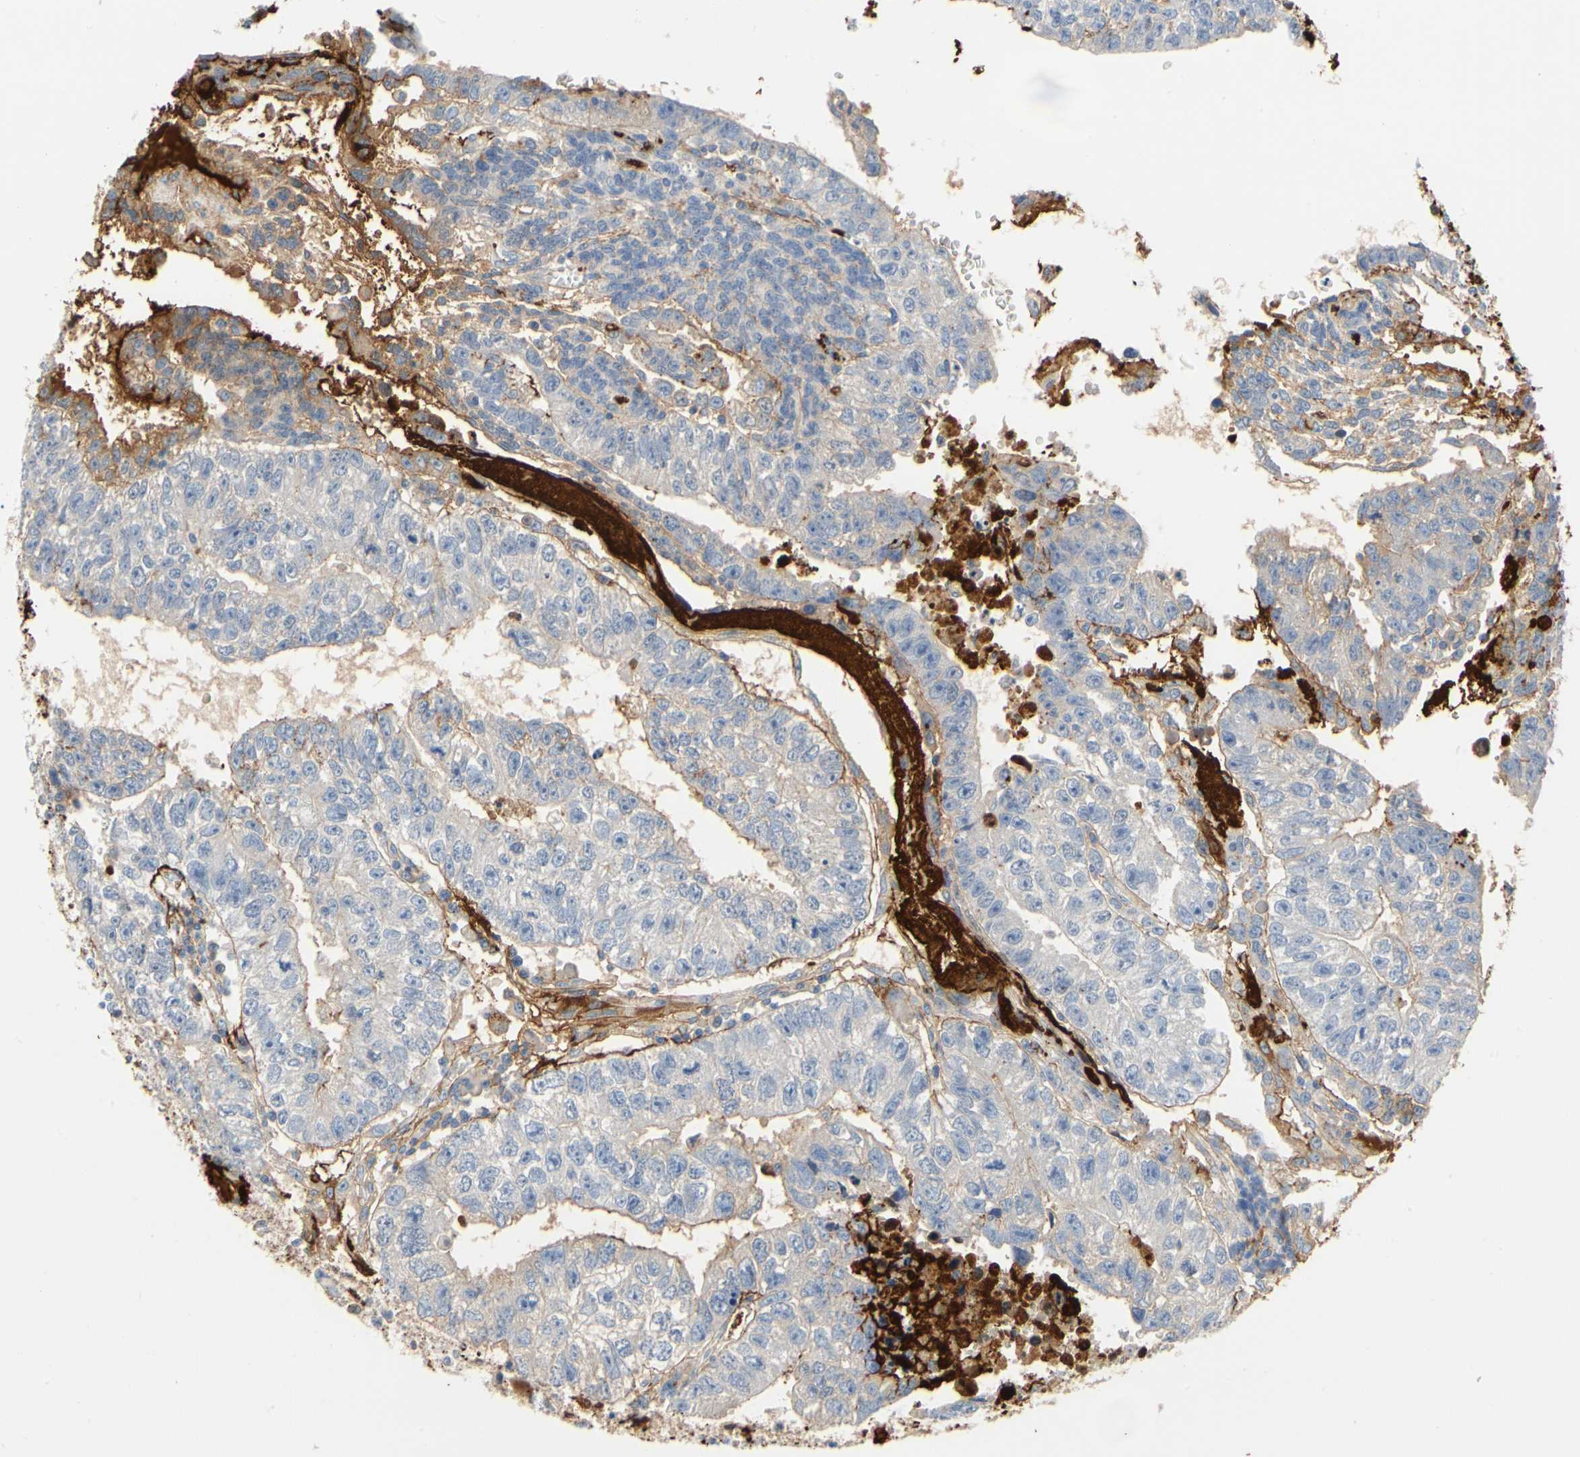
{"staining": {"intensity": "negative", "quantity": "none", "location": "none"}, "tissue": "testis cancer", "cell_type": "Tumor cells", "image_type": "cancer", "snomed": [{"axis": "morphology", "description": "Seminoma, NOS"}, {"axis": "morphology", "description": "Carcinoma, Embryonal, NOS"}, {"axis": "topography", "description": "Testis"}], "caption": "An immunohistochemistry micrograph of testis seminoma is shown. There is no staining in tumor cells of testis seminoma. (Stains: DAB immunohistochemistry (IHC) with hematoxylin counter stain, Microscopy: brightfield microscopy at high magnification).", "gene": "FGB", "patient": {"sex": "male", "age": 52}}